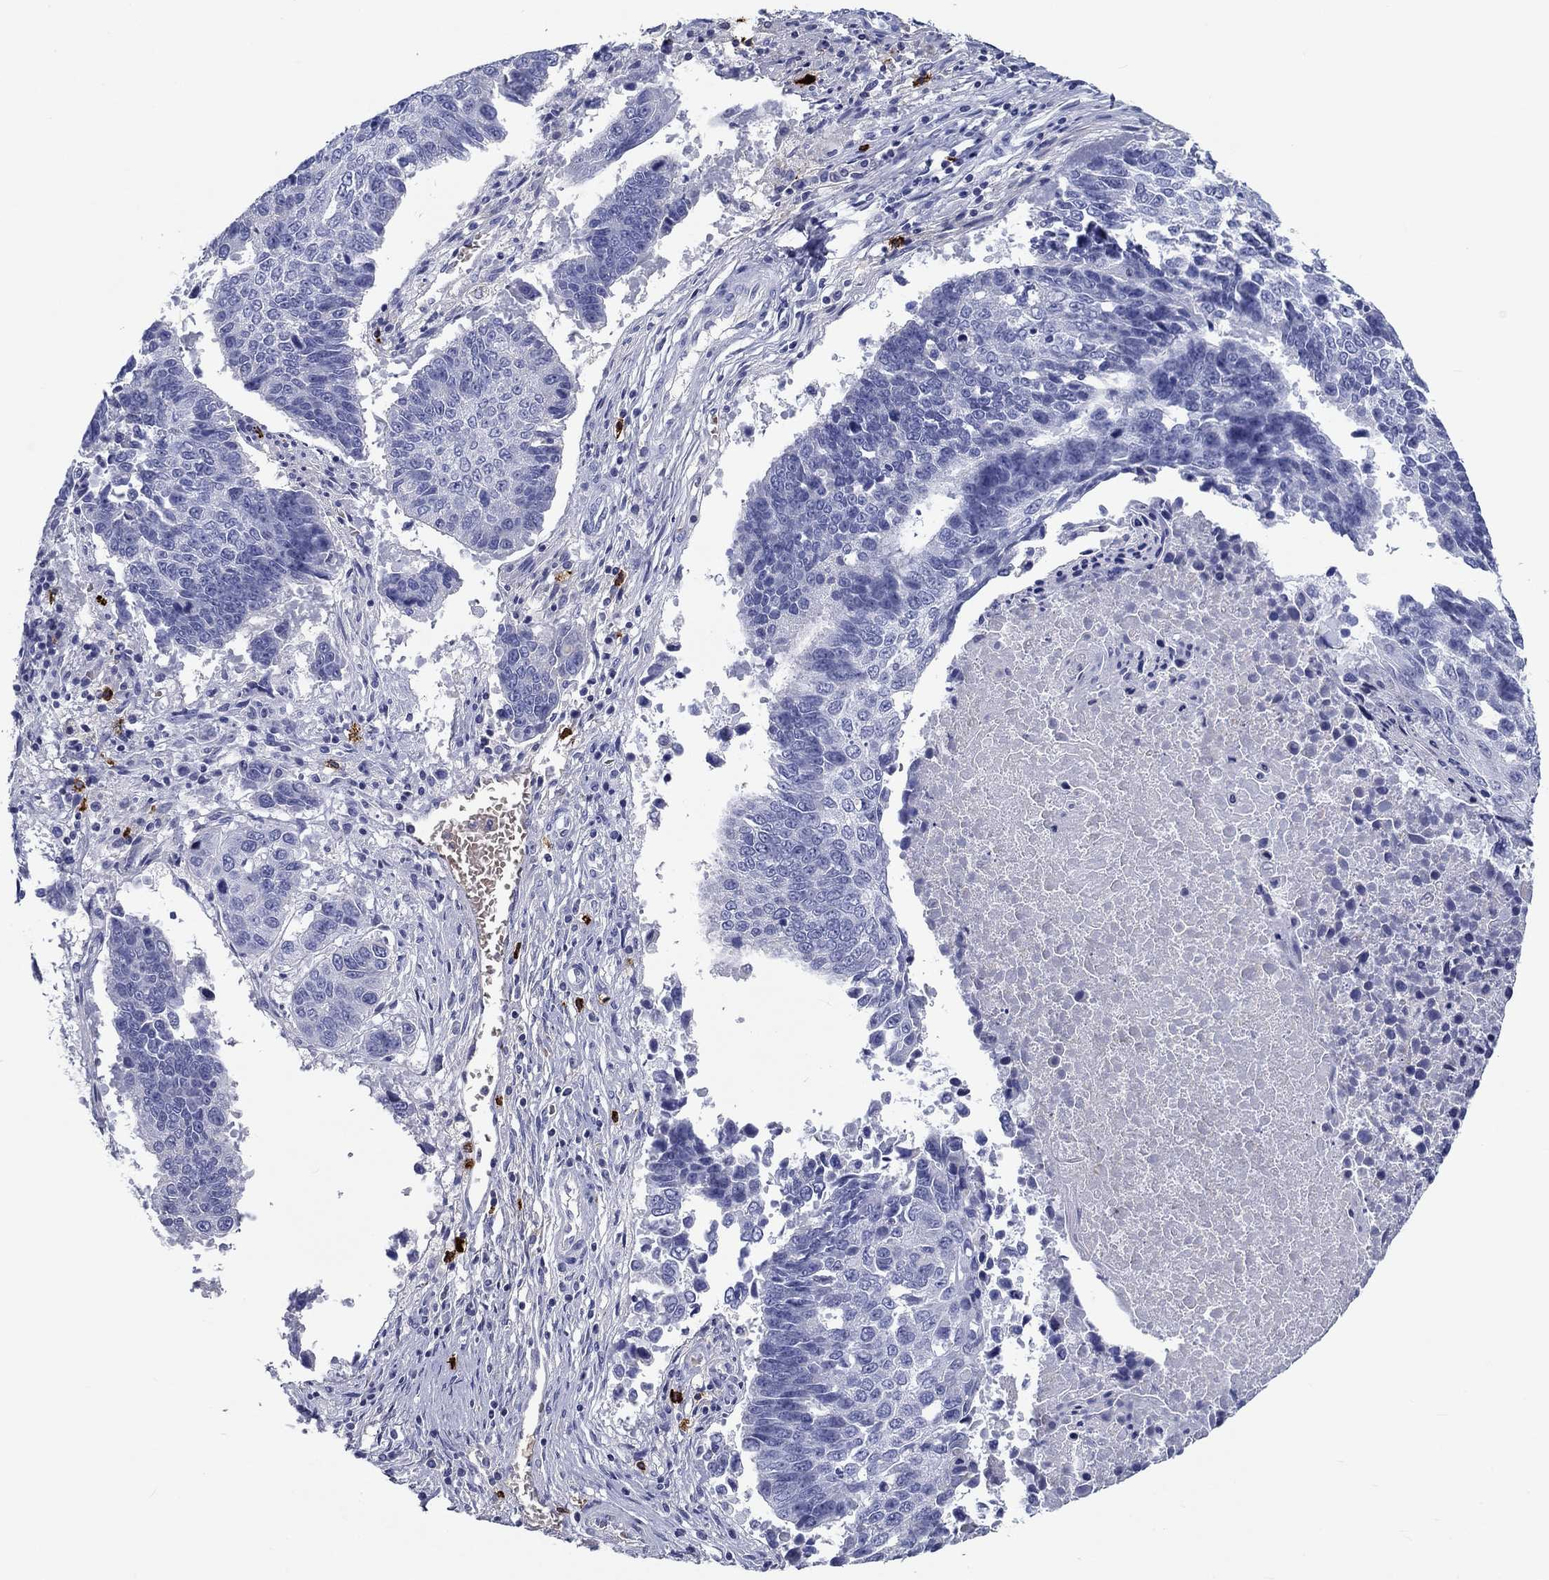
{"staining": {"intensity": "negative", "quantity": "none", "location": "none"}, "tissue": "lung cancer", "cell_type": "Tumor cells", "image_type": "cancer", "snomed": [{"axis": "morphology", "description": "Squamous cell carcinoma, NOS"}, {"axis": "topography", "description": "Lung"}], "caption": "There is no significant staining in tumor cells of lung cancer (squamous cell carcinoma).", "gene": "CD40LG", "patient": {"sex": "male", "age": 73}}